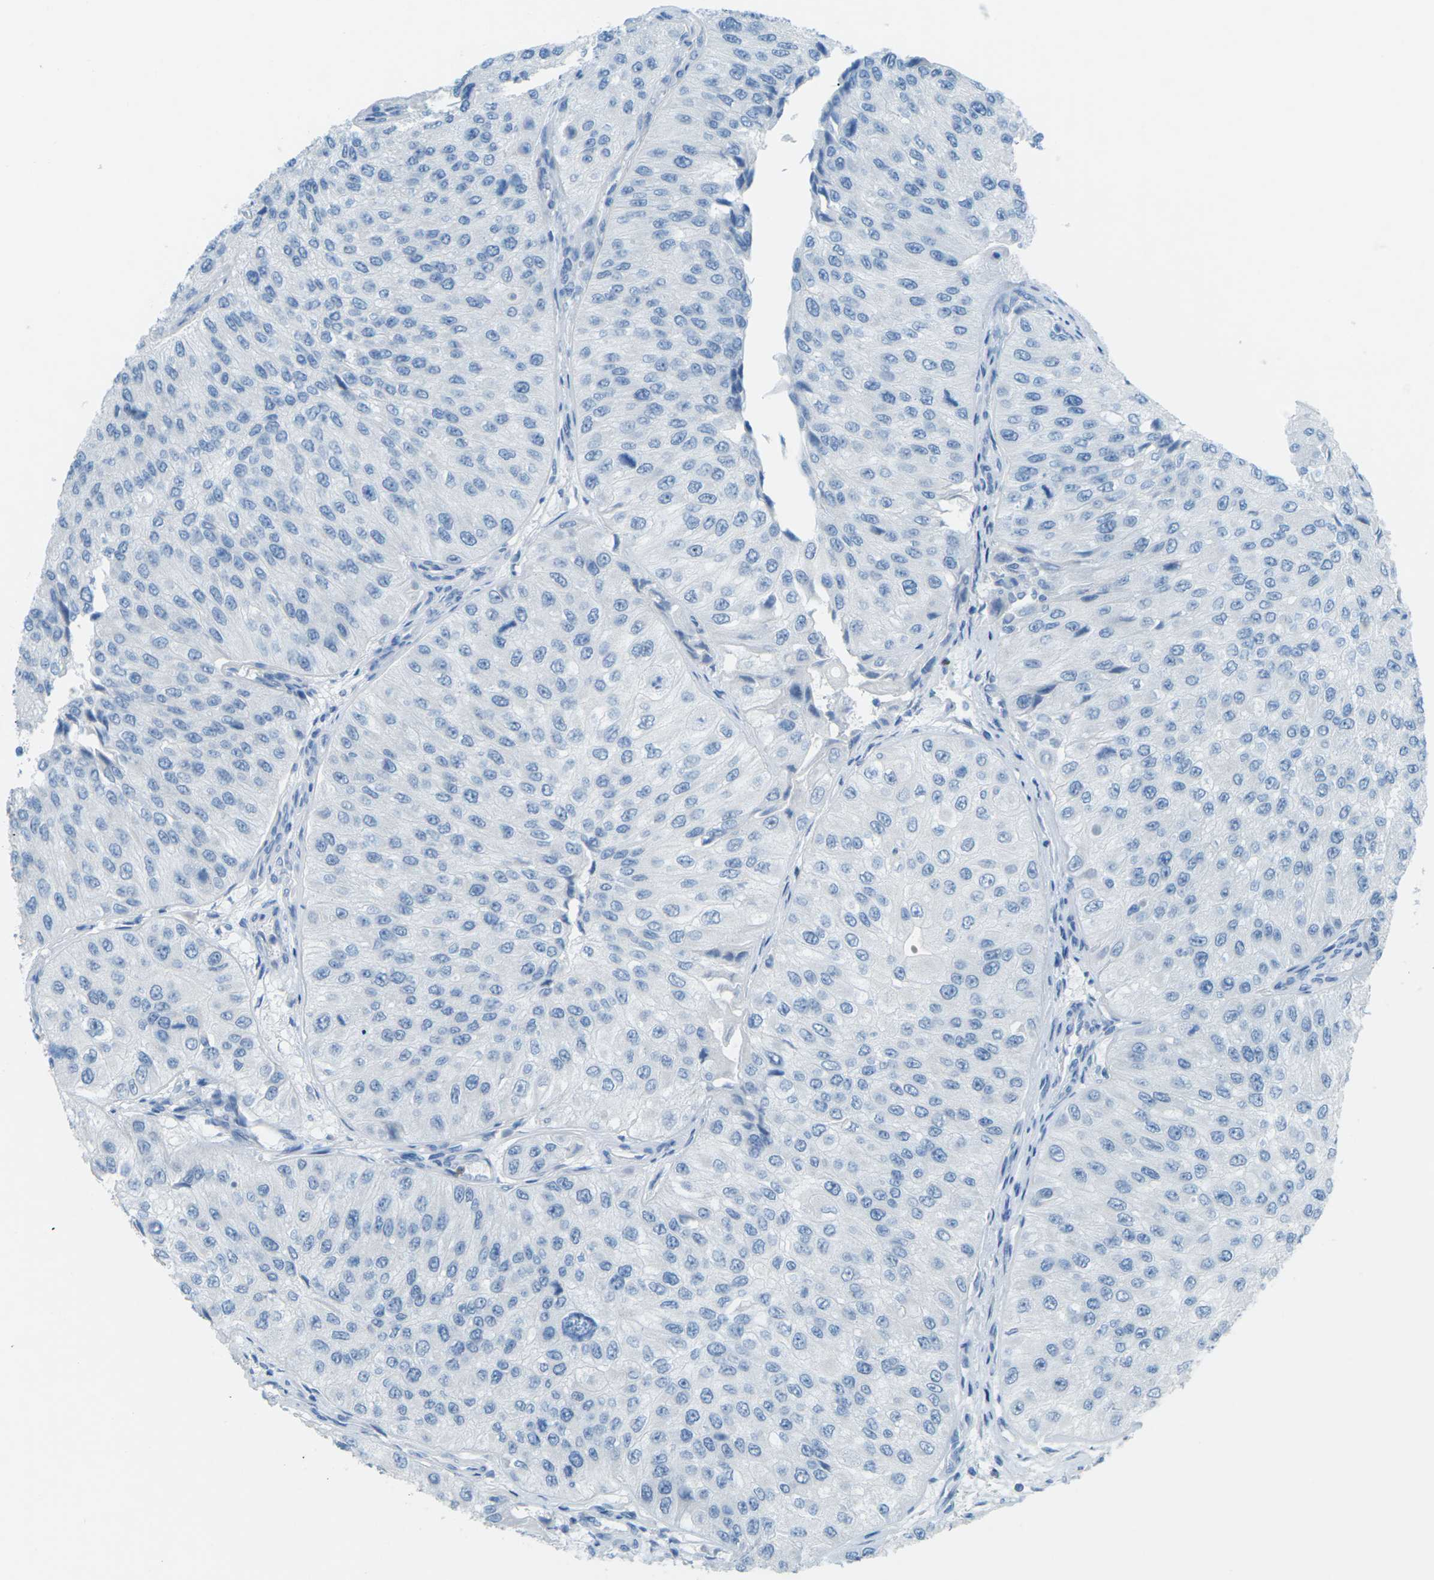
{"staining": {"intensity": "negative", "quantity": "none", "location": "none"}, "tissue": "urothelial cancer", "cell_type": "Tumor cells", "image_type": "cancer", "snomed": [{"axis": "morphology", "description": "Urothelial carcinoma, High grade"}, {"axis": "topography", "description": "Kidney"}, {"axis": "topography", "description": "Urinary bladder"}], "caption": "This is an IHC histopathology image of urothelial cancer. There is no staining in tumor cells.", "gene": "CDH16", "patient": {"sex": "male", "age": 77}}